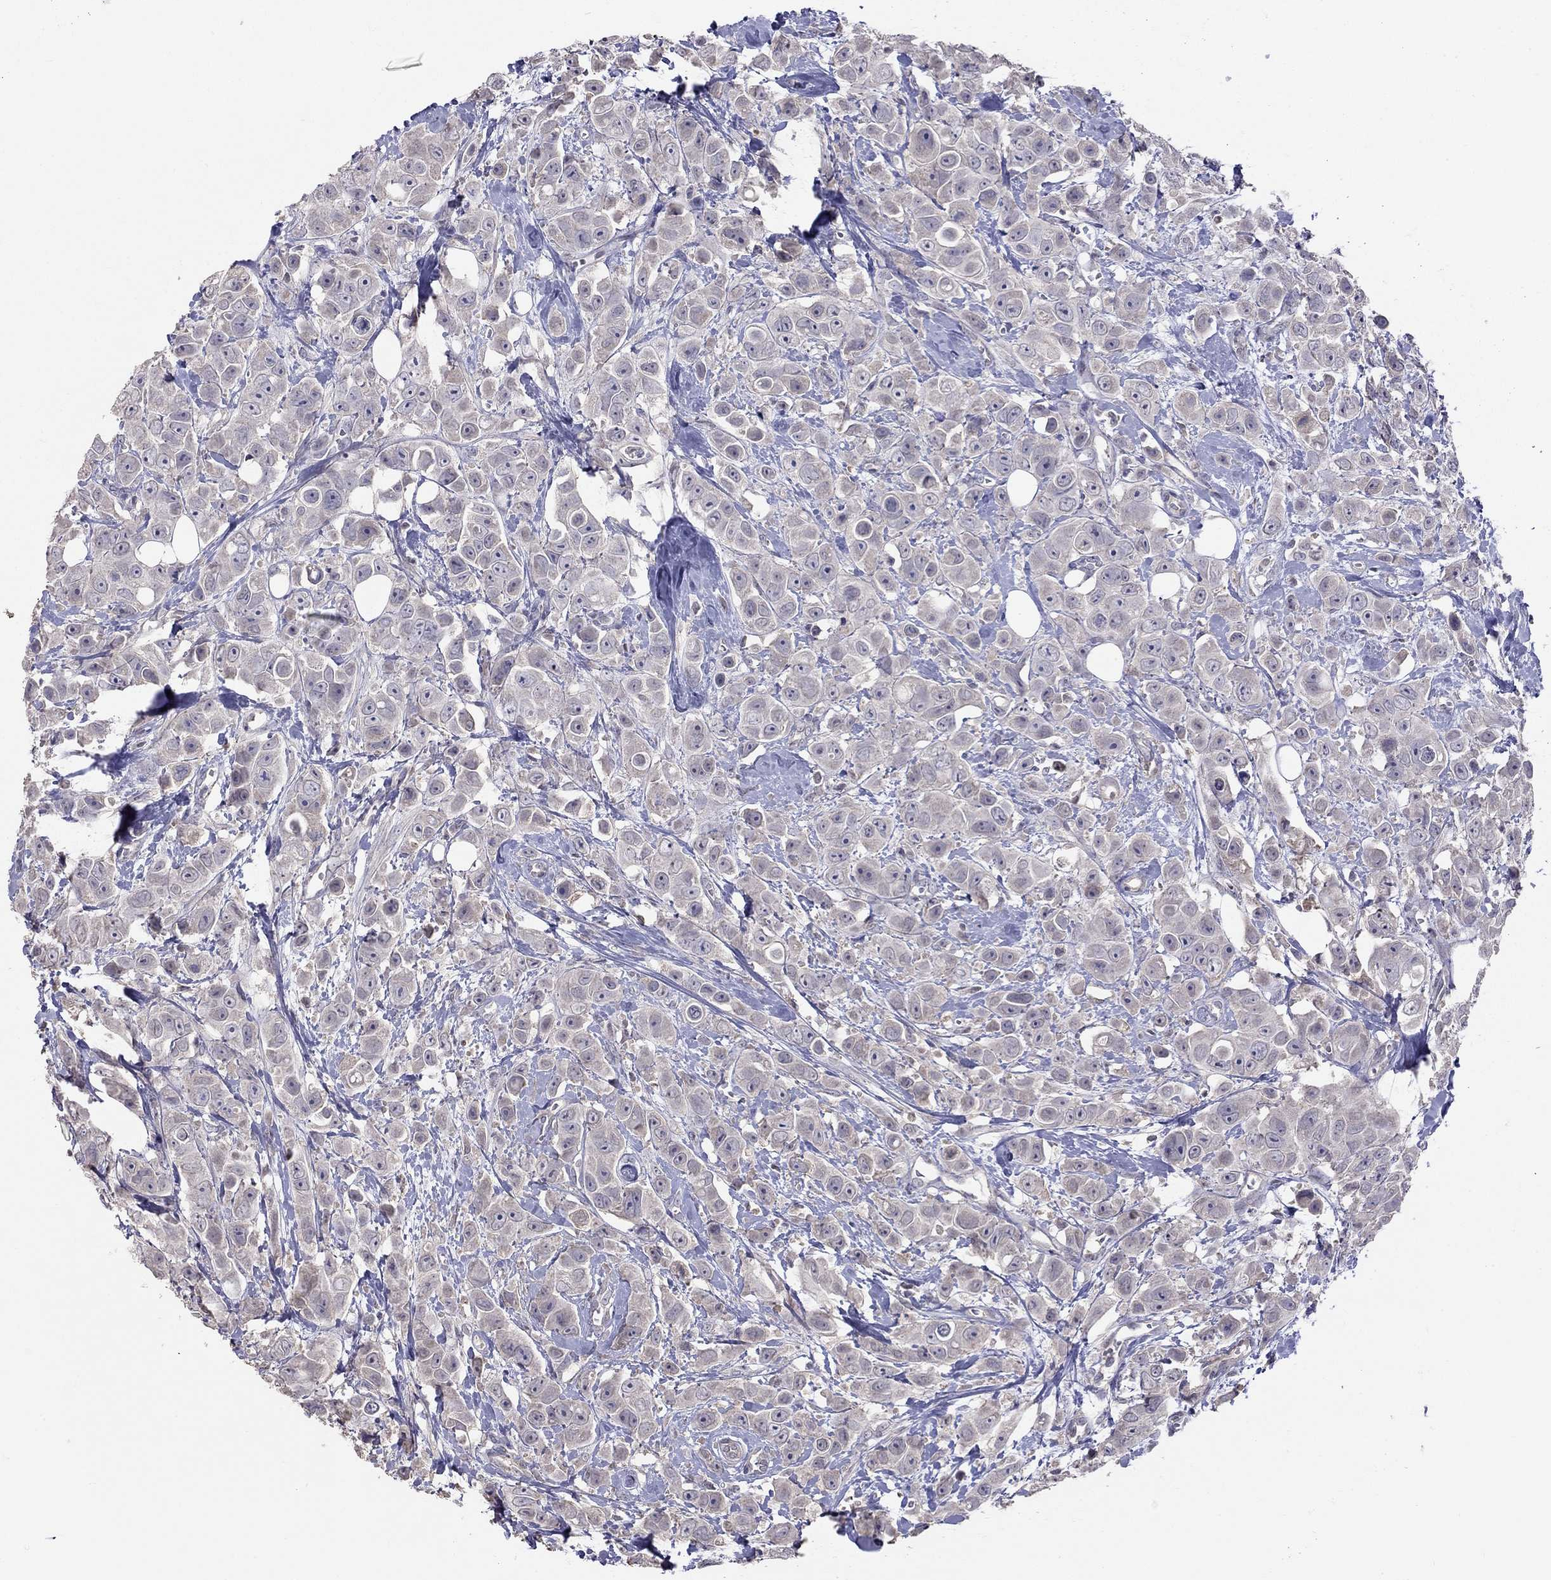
{"staining": {"intensity": "negative", "quantity": "none", "location": "none"}, "tissue": "breast cancer", "cell_type": "Tumor cells", "image_type": "cancer", "snomed": [{"axis": "morphology", "description": "Duct carcinoma"}, {"axis": "topography", "description": "Breast"}], "caption": "Invasive ductal carcinoma (breast) was stained to show a protein in brown. There is no significant positivity in tumor cells.", "gene": "RTP5", "patient": {"sex": "female", "age": 35}}